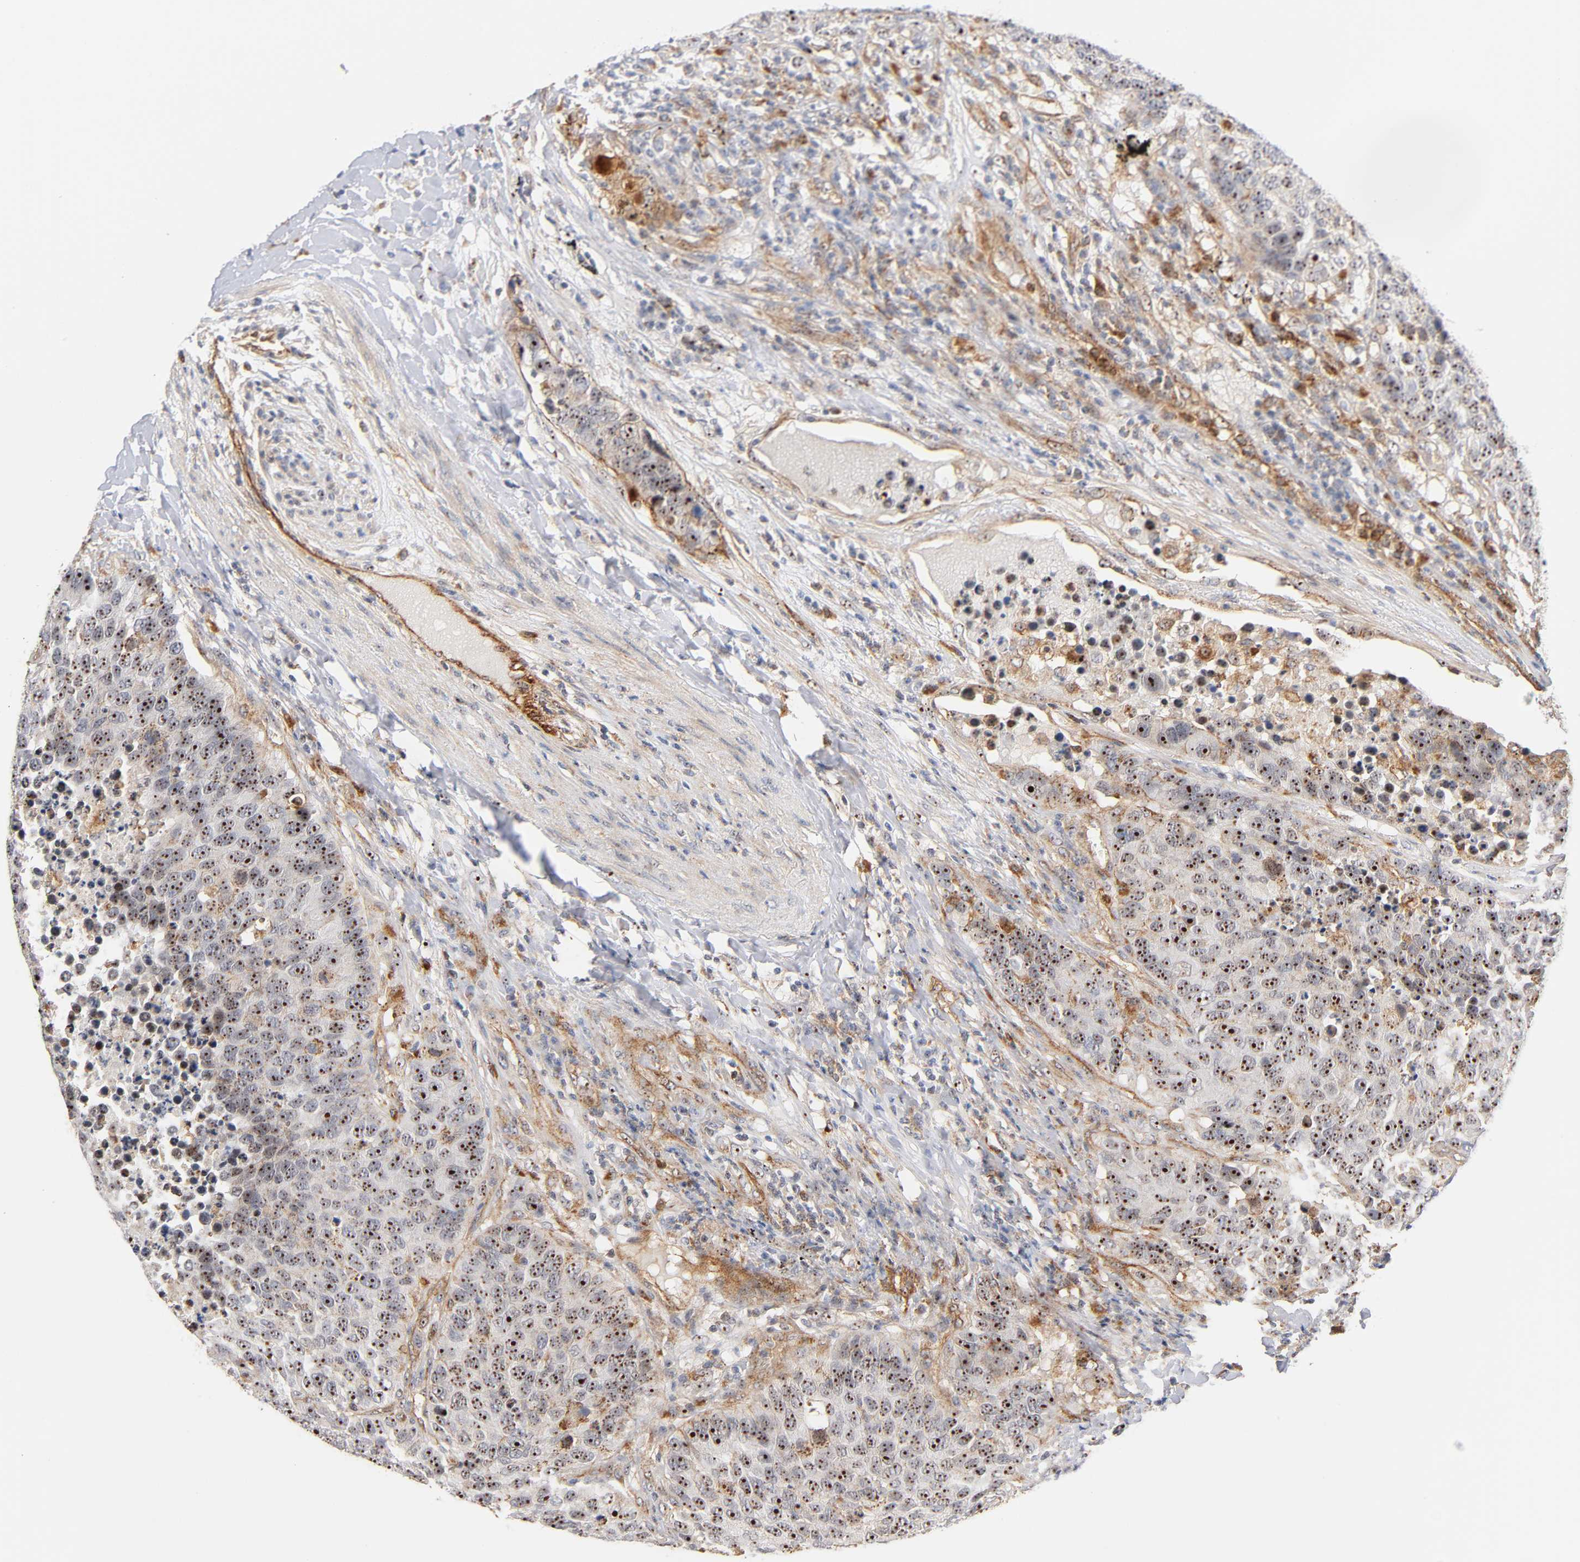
{"staining": {"intensity": "strong", "quantity": ">75%", "location": "nuclear"}, "tissue": "carcinoid", "cell_type": "Tumor cells", "image_type": "cancer", "snomed": [{"axis": "morphology", "description": "Carcinoid, malignant, NOS"}, {"axis": "topography", "description": "Lung"}], "caption": "This photomicrograph demonstrates immunohistochemistry (IHC) staining of carcinoid, with high strong nuclear expression in approximately >75% of tumor cells.", "gene": "PLD1", "patient": {"sex": "male", "age": 60}}